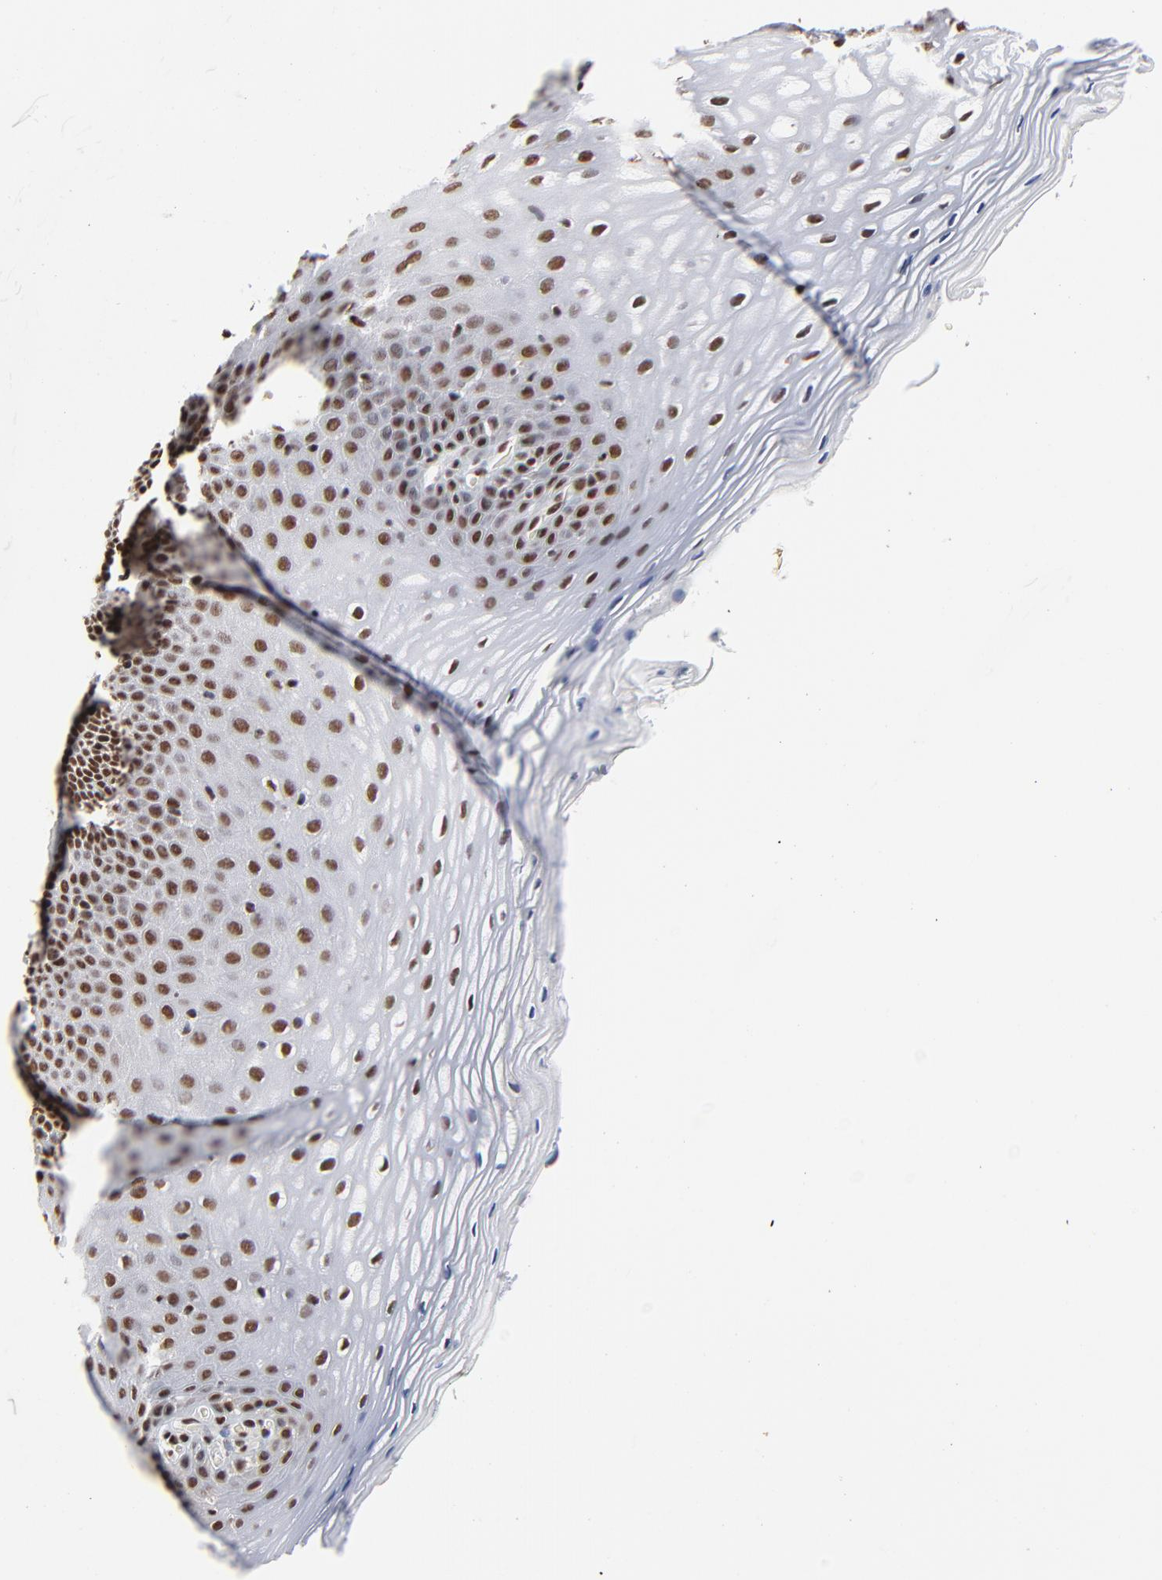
{"staining": {"intensity": "strong", "quantity": ">75%", "location": "nuclear"}, "tissue": "vagina", "cell_type": "Squamous epithelial cells", "image_type": "normal", "snomed": [{"axis": "morphology", "description": "Normal tissue, NOS"}, {"axis": "topography", "description": "Vagina"}], "caption": "Immunohistochemical staining of unremarkable human vagina demonstrates strong nuclear protein staining in approximately >75% of squamous epithelial cells. The staining is performed using DAB (3,3'-diaminobenzidine) brown chromogen to label protein expression. The nuclei are counter-stained blue using hematoxylin.", "gene": "CREB1", "patient": {"sex": "female", "age": 55}}